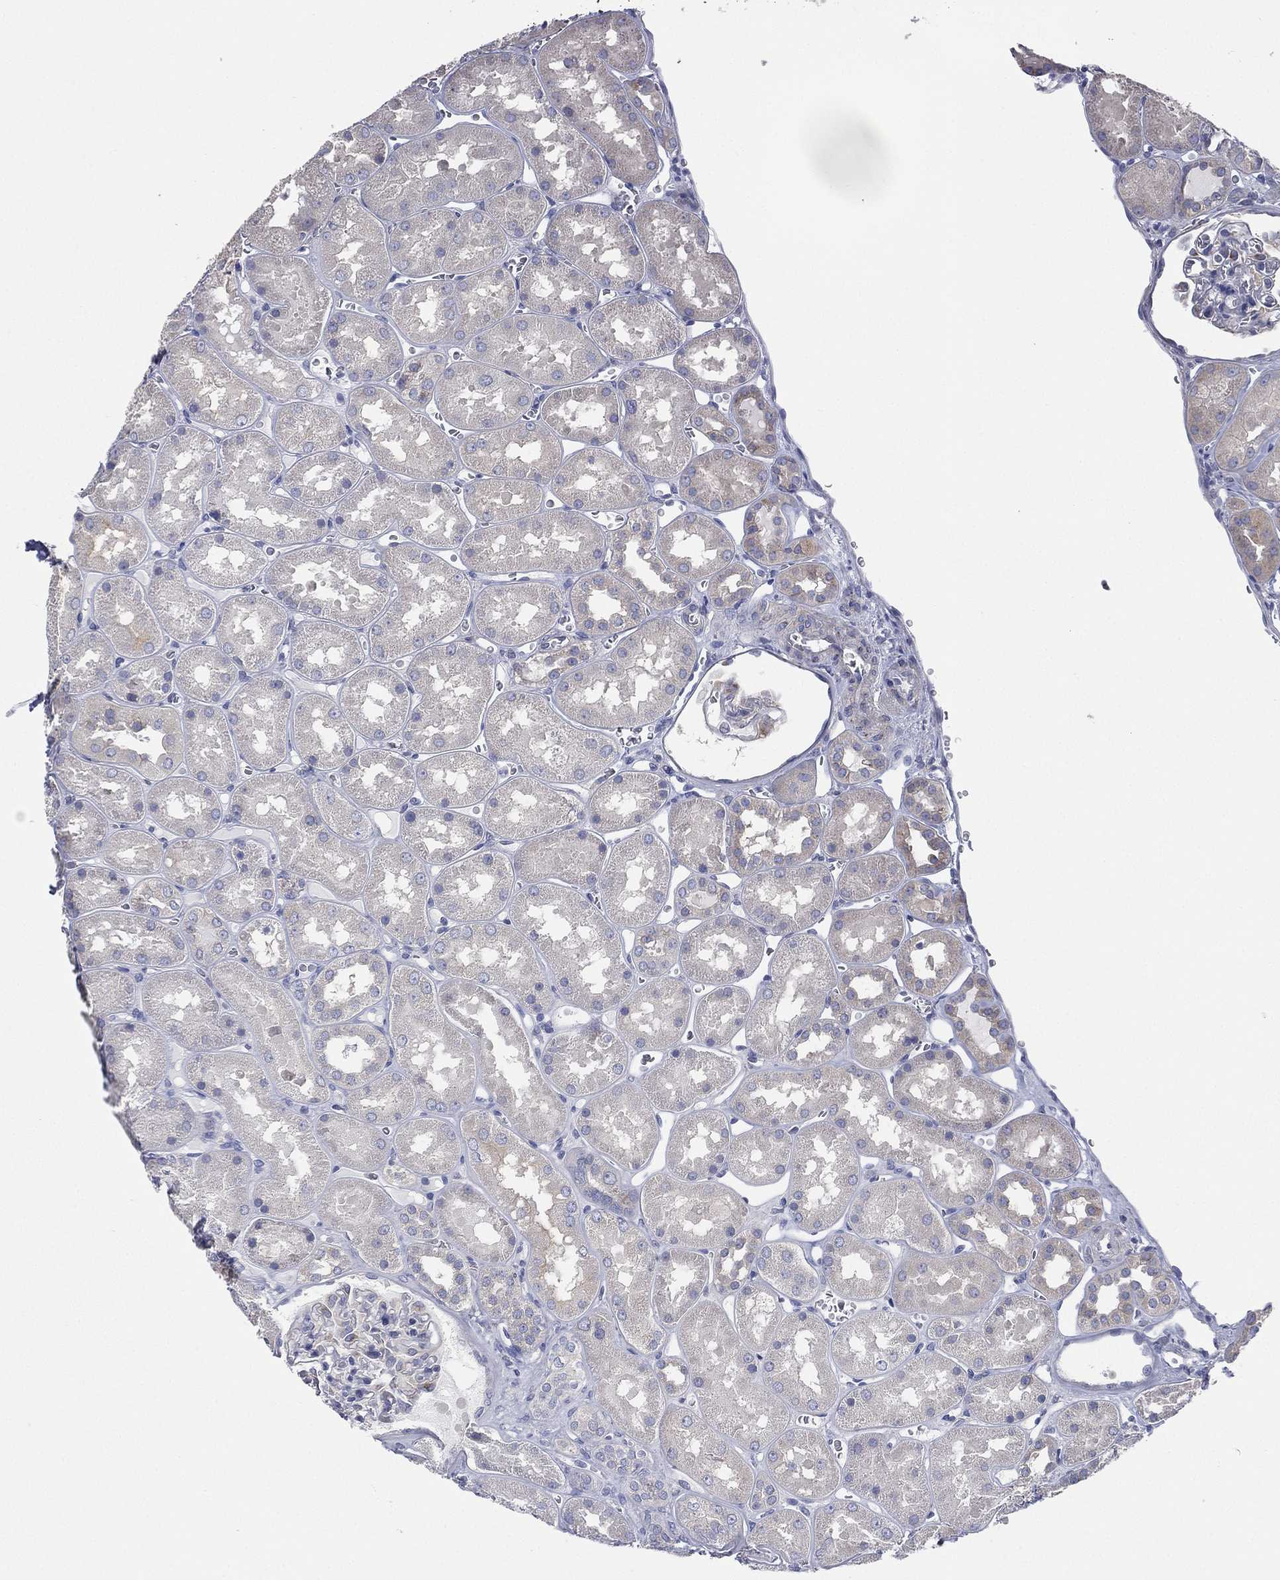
{"staining": {"intensity": "negative", "quantity": "none", "location": "none"}, "tissue": "kidney", "cell_type": "Cells in glomeruli", "image_type": "normal", "snomed": [{"axis": "morphology", "description": "Normal tissue, NOS"}, {"axis": "topography", "description": "Kidney"}], "caption": "Image shows no protein expression in cells in glomeruli of normal kidney.", "gene": "ATP8A2", "patient": {"sex": "male", "age": 73}}